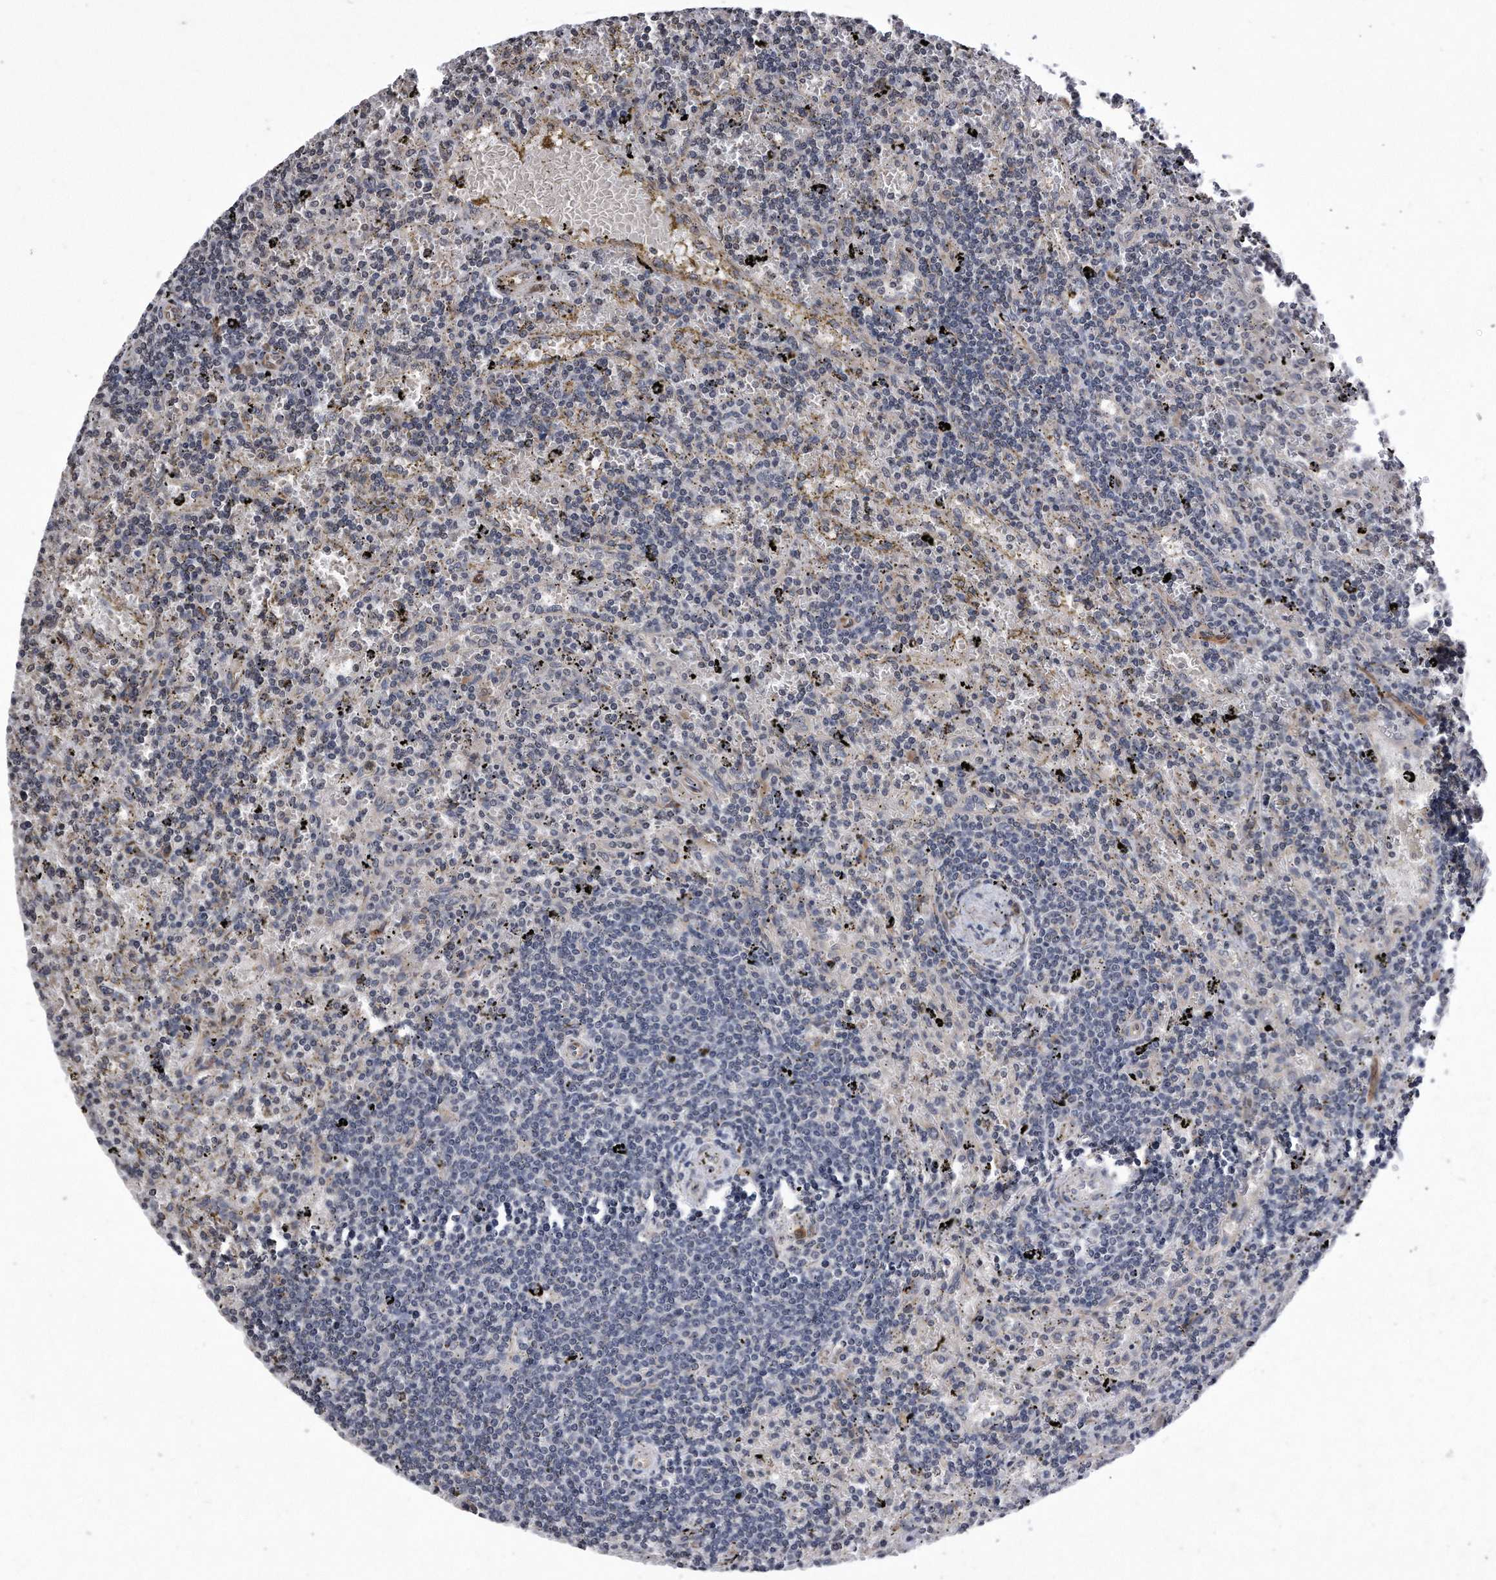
{"staining": {"intensity": "negative", "quantity": "none", "location": "none"}, "tissue": "lymphoma", "cell_type": "Tumor cells", "image_type": "cancer", "snomed": [{"axis": "morphology", "description": "Malignant lymphoma, non-Hodgkin's type, Low grade"}, {"axis": "topography", "description": "Spleen"}], "caption": "Lymphoma stained for a protein using immunohistochemistry (IHC) displays no positivity tumor cells.", "gene": "DAB1", "patient": {"sex": "male", "age": 76}}